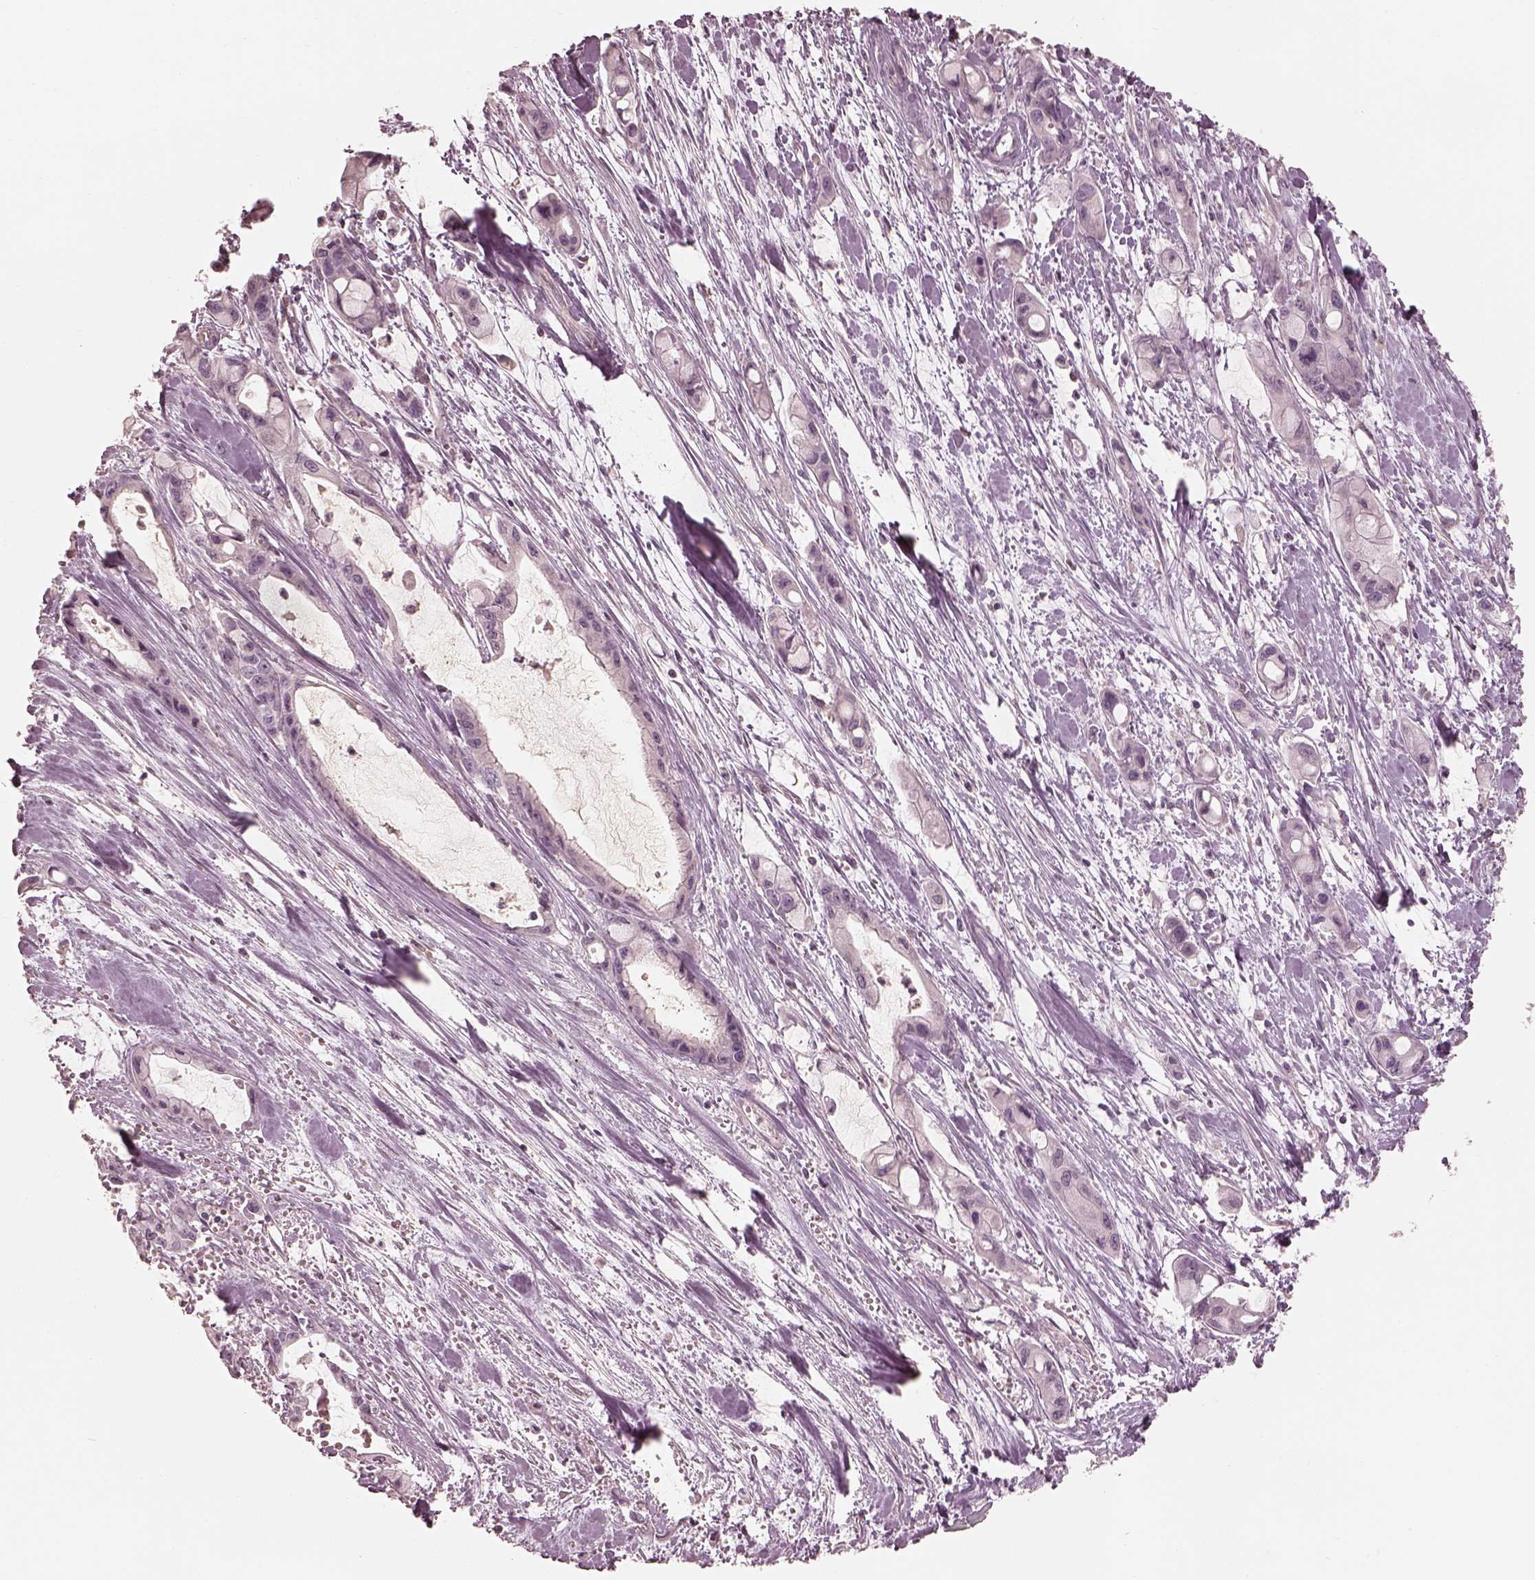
{"staining": {"intensity": "negative", "quantity": "none", "location": "none"}, "tissue": "pancreatic cancer", "cell_type": "Tumor cells", "image_type": "cancer", "snomed": [{"axis": "morphology", "description": "Adenocarcinoma, NOS"}, {"axis": "topography", "description": "Pancreas"}], "caption": "This micrograph is of pancreatic cancer stained with immunohistochemistry to label a protein in brown with the nuclei are counter-stained blue. There is no expression in tumor cells. (DAB (3,3'-diaminobenzidine) immunohistochemistry, high magnification).", "gene": "PRKACG", "patient": {"sex": "male", "age": 48}}